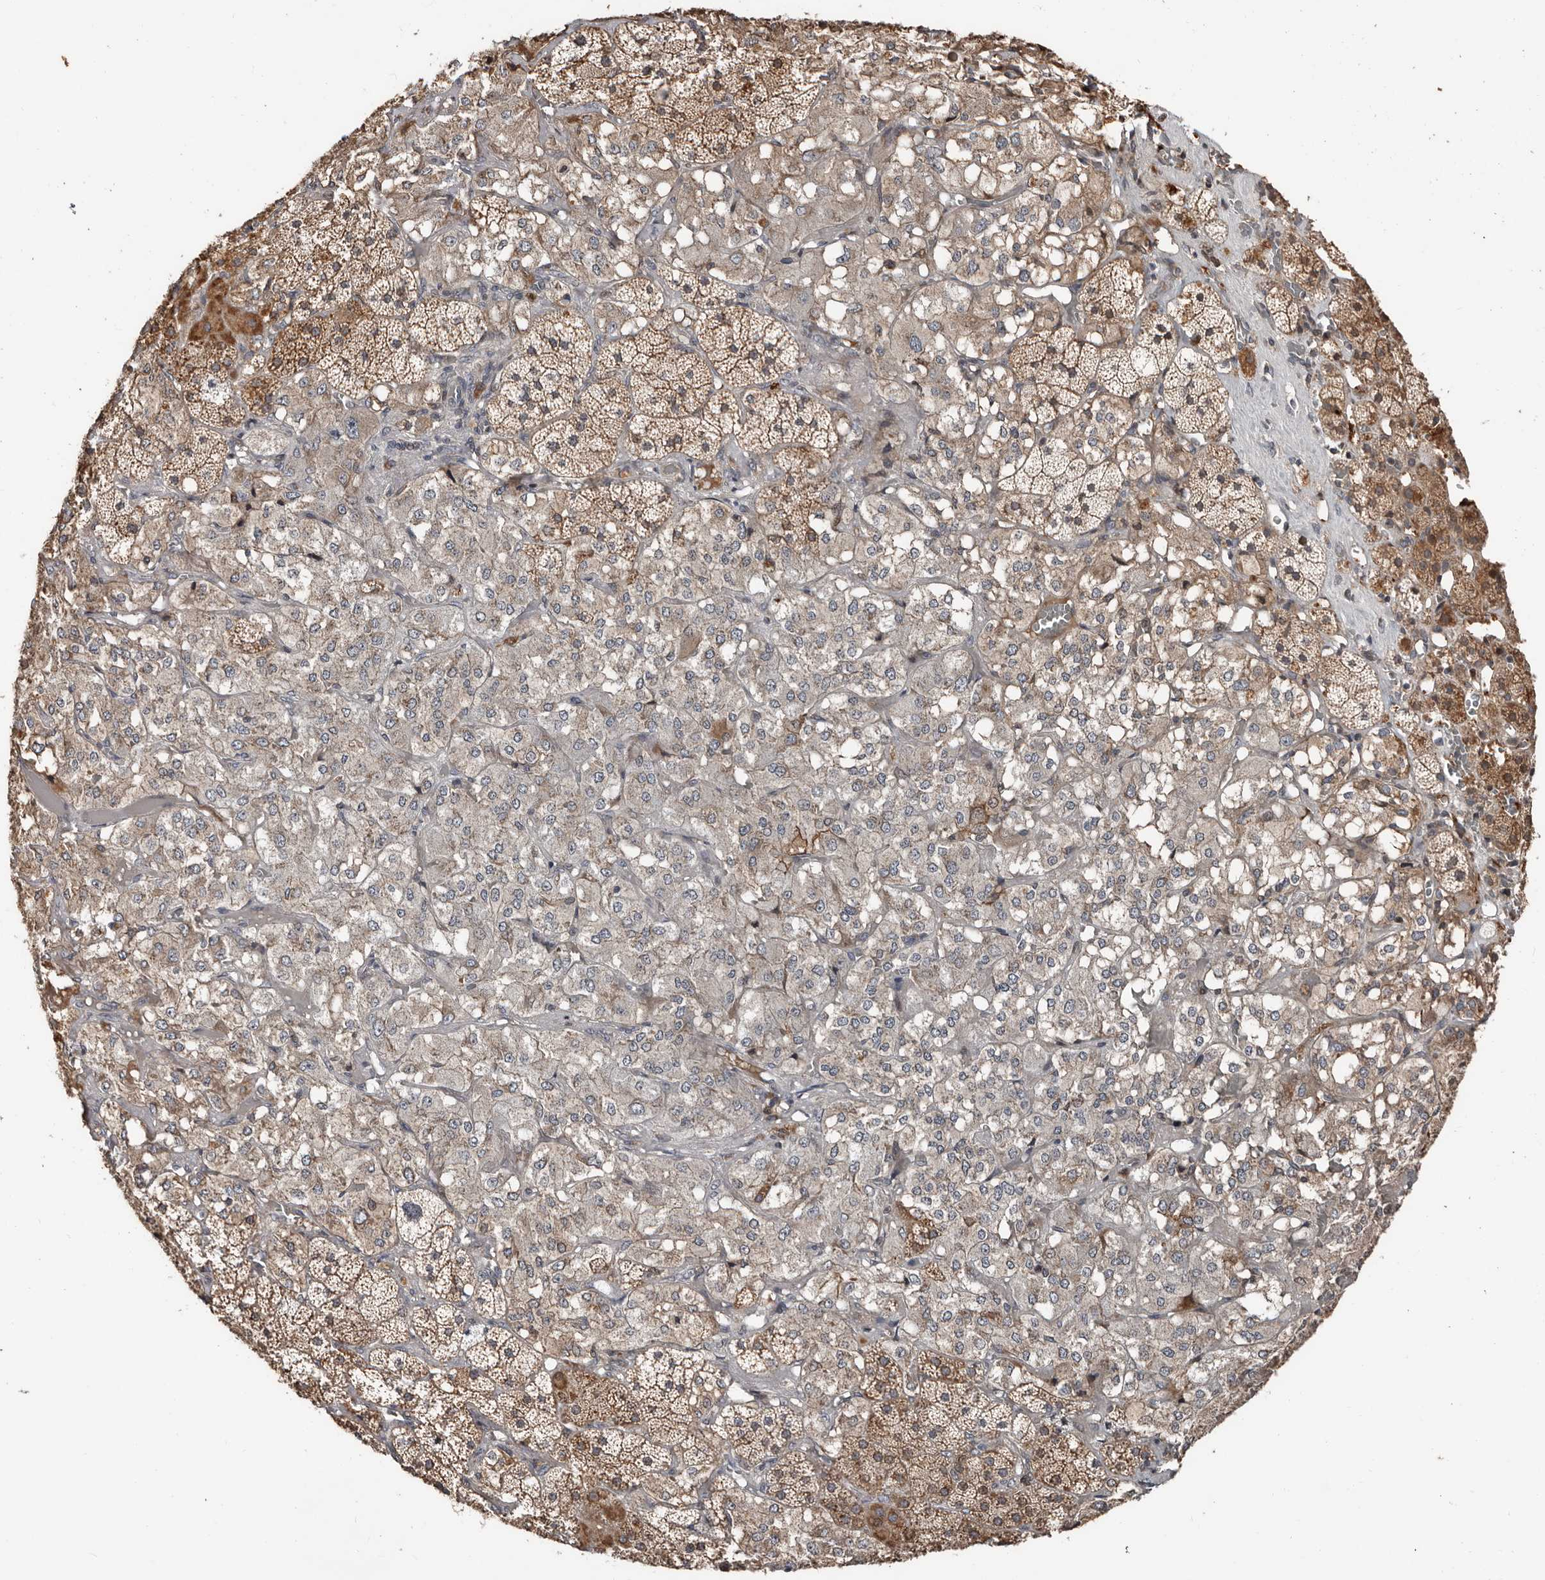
{"staining": {"intensity": "moderate", "quantity": ">75%", "location": "cytoplasmic/membranous"}, "tissue": "adrenal gland", "cell_type": "Glandular cells", "image_type": "normal", "snomed": [{"axis": "morphology", "description": "Normal tissue, NOS"}, {"axis": "topography", "description": "Adrenal gland"}], "caption": "Protein staining exhibits moderate cytoplasmic/membranous positivity in approximately >75% of glandular cells in benign adrenal gland. (DAB = brown stain, brightfield microscopy at high magnification).", "gene": "SMYD4", "patient": {"sex": "male", "age": 57}}